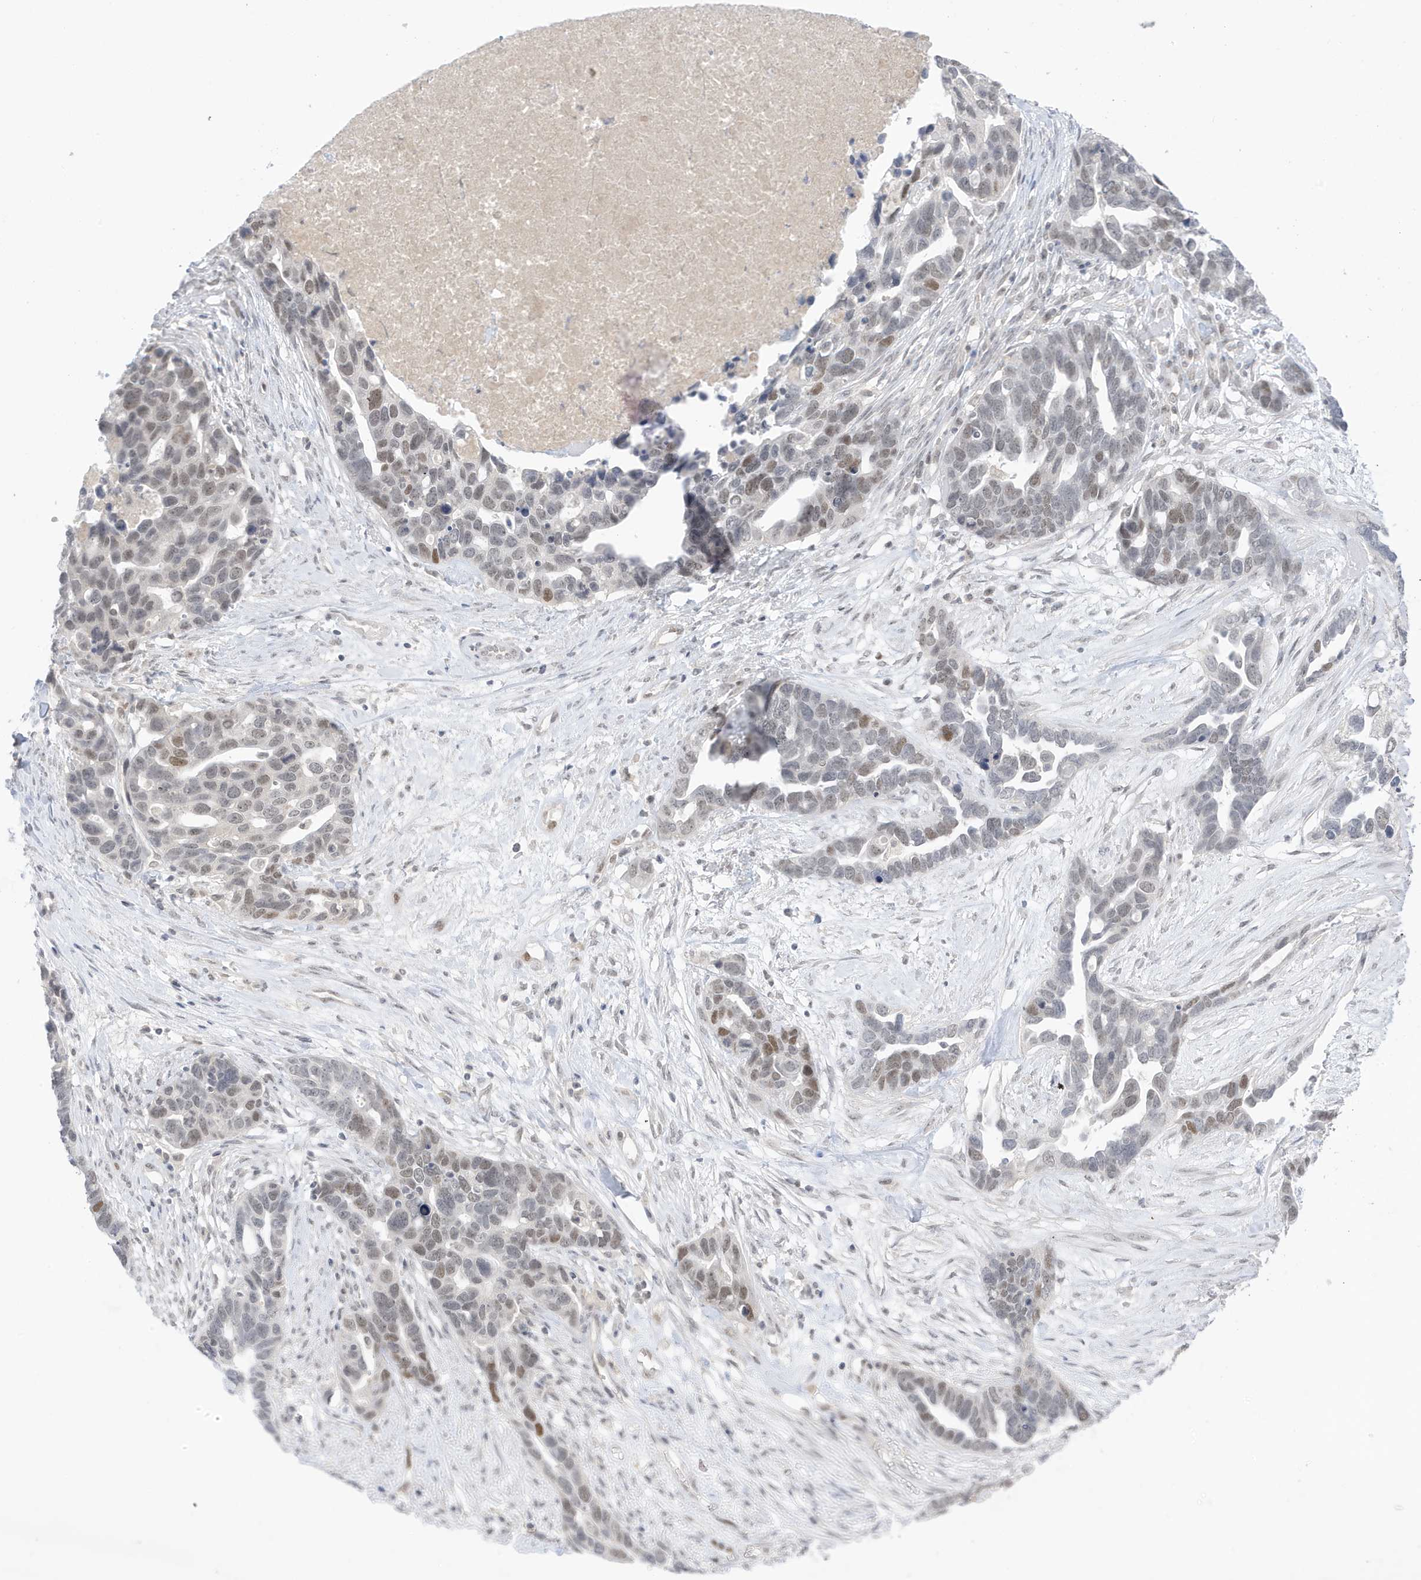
{"staining": {"intensity": "moderate", "quantity": "<25%", "location": "nuclear"}, "tissue": "ovarian cancer", "cell_type": "Tumor cells", "image_type": "cancer", "snomed": [{"axis": "morphology", "description": "Cystadenocarcinoma, serous, NOS"}, {"axis": "topography", "description": "Ovary"}], "caption": "There is low levels of moderate nuclear expression in tumor cells of ovarian cancer (serous cystadenocarcinoma), as demonstrated by immunohistochemical staining (brown color).", "gene": "MSL3", "patient": {"sex": "female", "age": 54}}